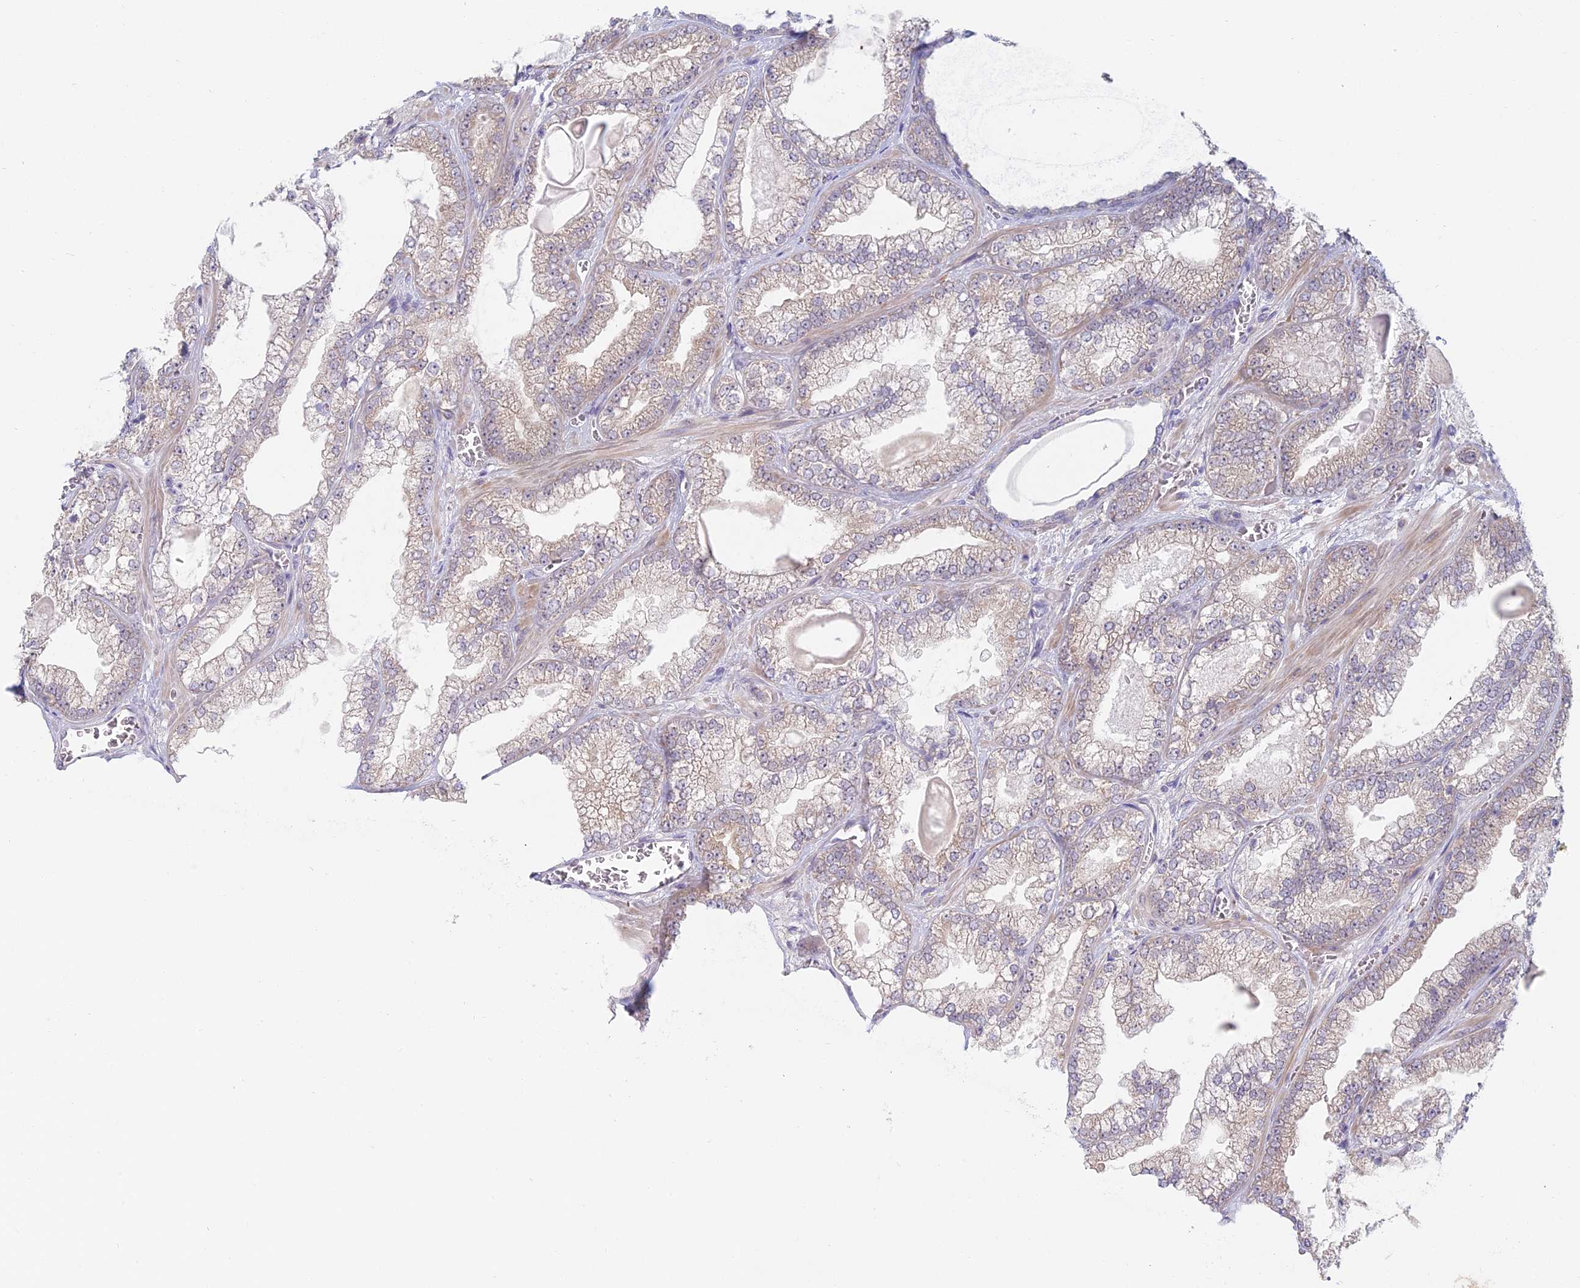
{"staining": {"intensity": "weak", "quantity": "<25%", "location": "cytoplasmic/membranous"}, "tissue": "prostate cancer", "cell_type": "Tumor cells", "image_type": "cancer", "snomed": [{"axis": "morphology", "description": "Adenocarcinoma, Low grade"}, {"axis": "topography", "description": "Prostate"}], "caption": "This is an IHC histopathology image of human prostate cancer (low-grade adenocarcinoma). There is no positivity in tumor cells.", "gene": "METTL26", "patient": {"sex": "male", "age": 57}}